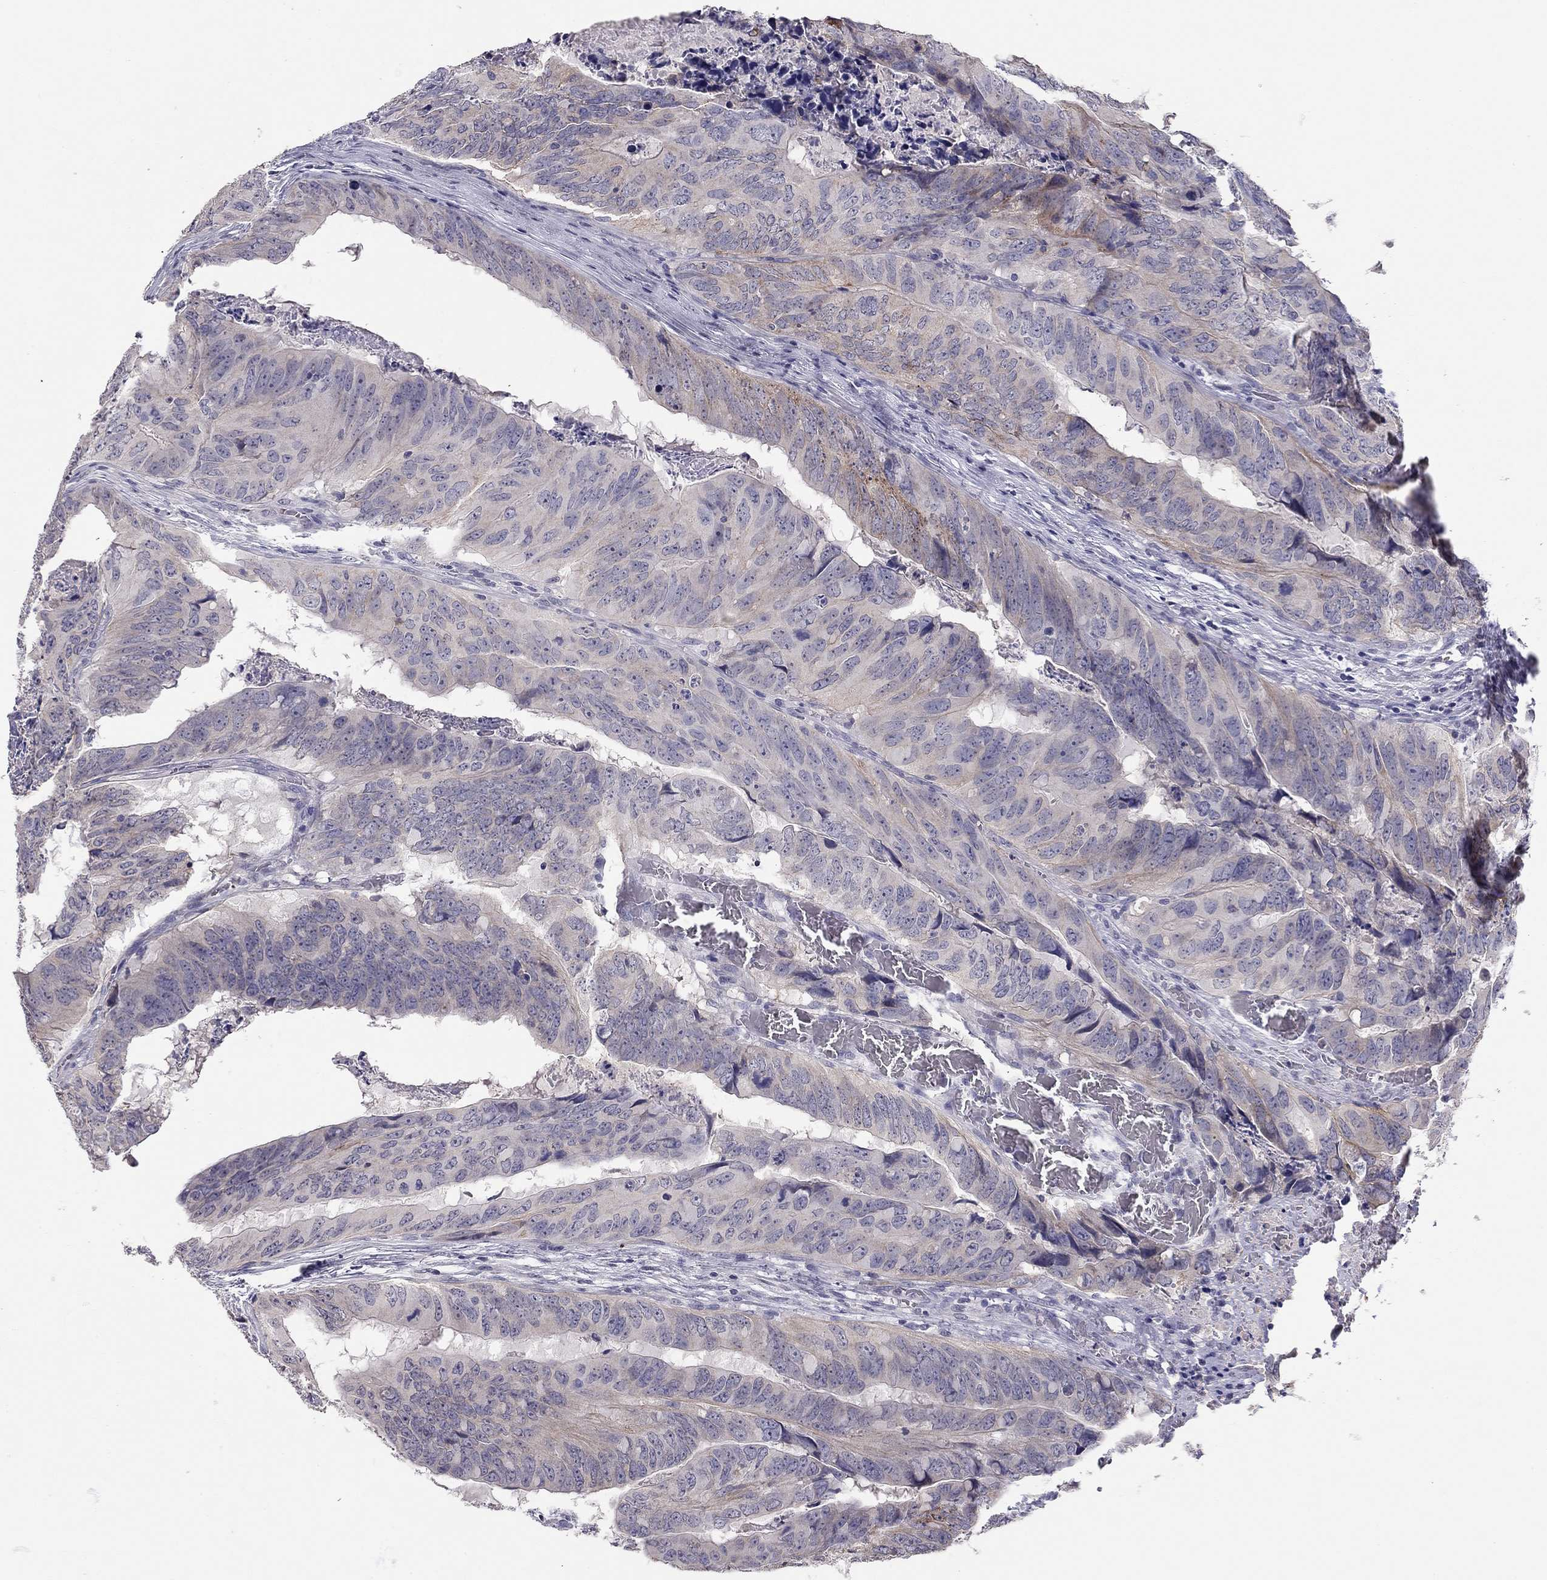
{"staining": {"intensity": "negative", "quantity": "none", "location": "none"}, "tissue": "colorectal cancer", "cell_type": "Tumor cells", "image_type": "cancer", "snomed": [{"axis": "morphology", "description": "Adenocarcinoma, NOS"}, {"axis": "topography", "description": "Colon"}], "caption": "Photomicrograph shows no significant protein staining in tumor cells of adenocarcinoma (colorectal). (DAB (3,3'-diaminobenzidine) IHC visualized using brightfield microscopy, high magnification).", "gene": "SCARB1", "patient": {"sex": "male", "age": 79}}